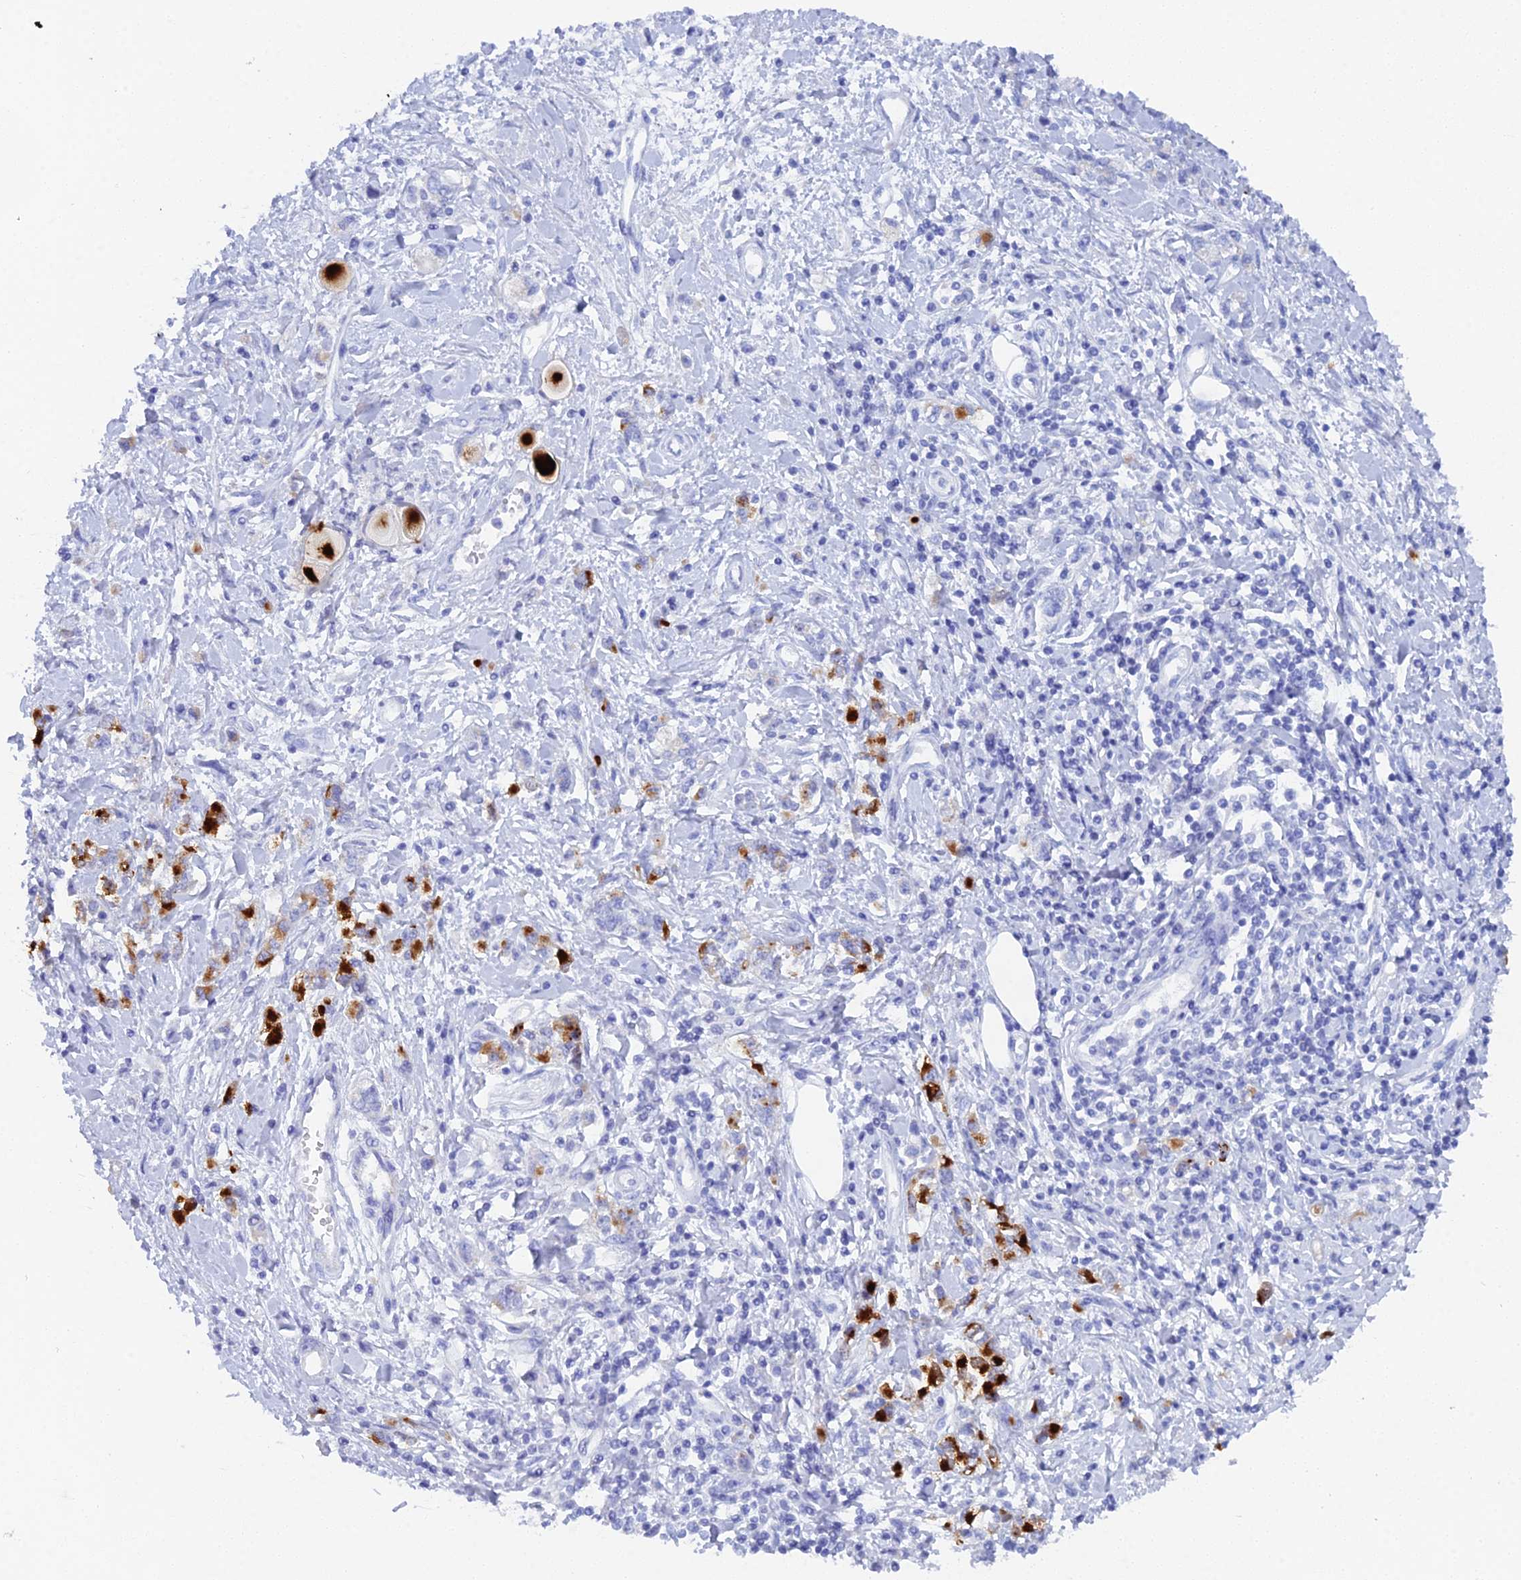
{"staining": {"intensity": "strong", "quantity": "<25%", "location": "cytoplasmic/membranous"}, "tissue": "stomach cancer", "cell_type": "Tumor cells", "image_type": "cancer", "snomed": [{"axis": "morphology", "description": "Adenocarcinoma, NOS"}, {"axis": "topography", "description": "Stomach"}], "caption": "Stomach adenocarcinoma tissue exhibits strong cytoplasmic/membranous staining in approximately <25% of tumor cells", "gene": "REG1A", "patient": {"sex": "female", "age": 76}}